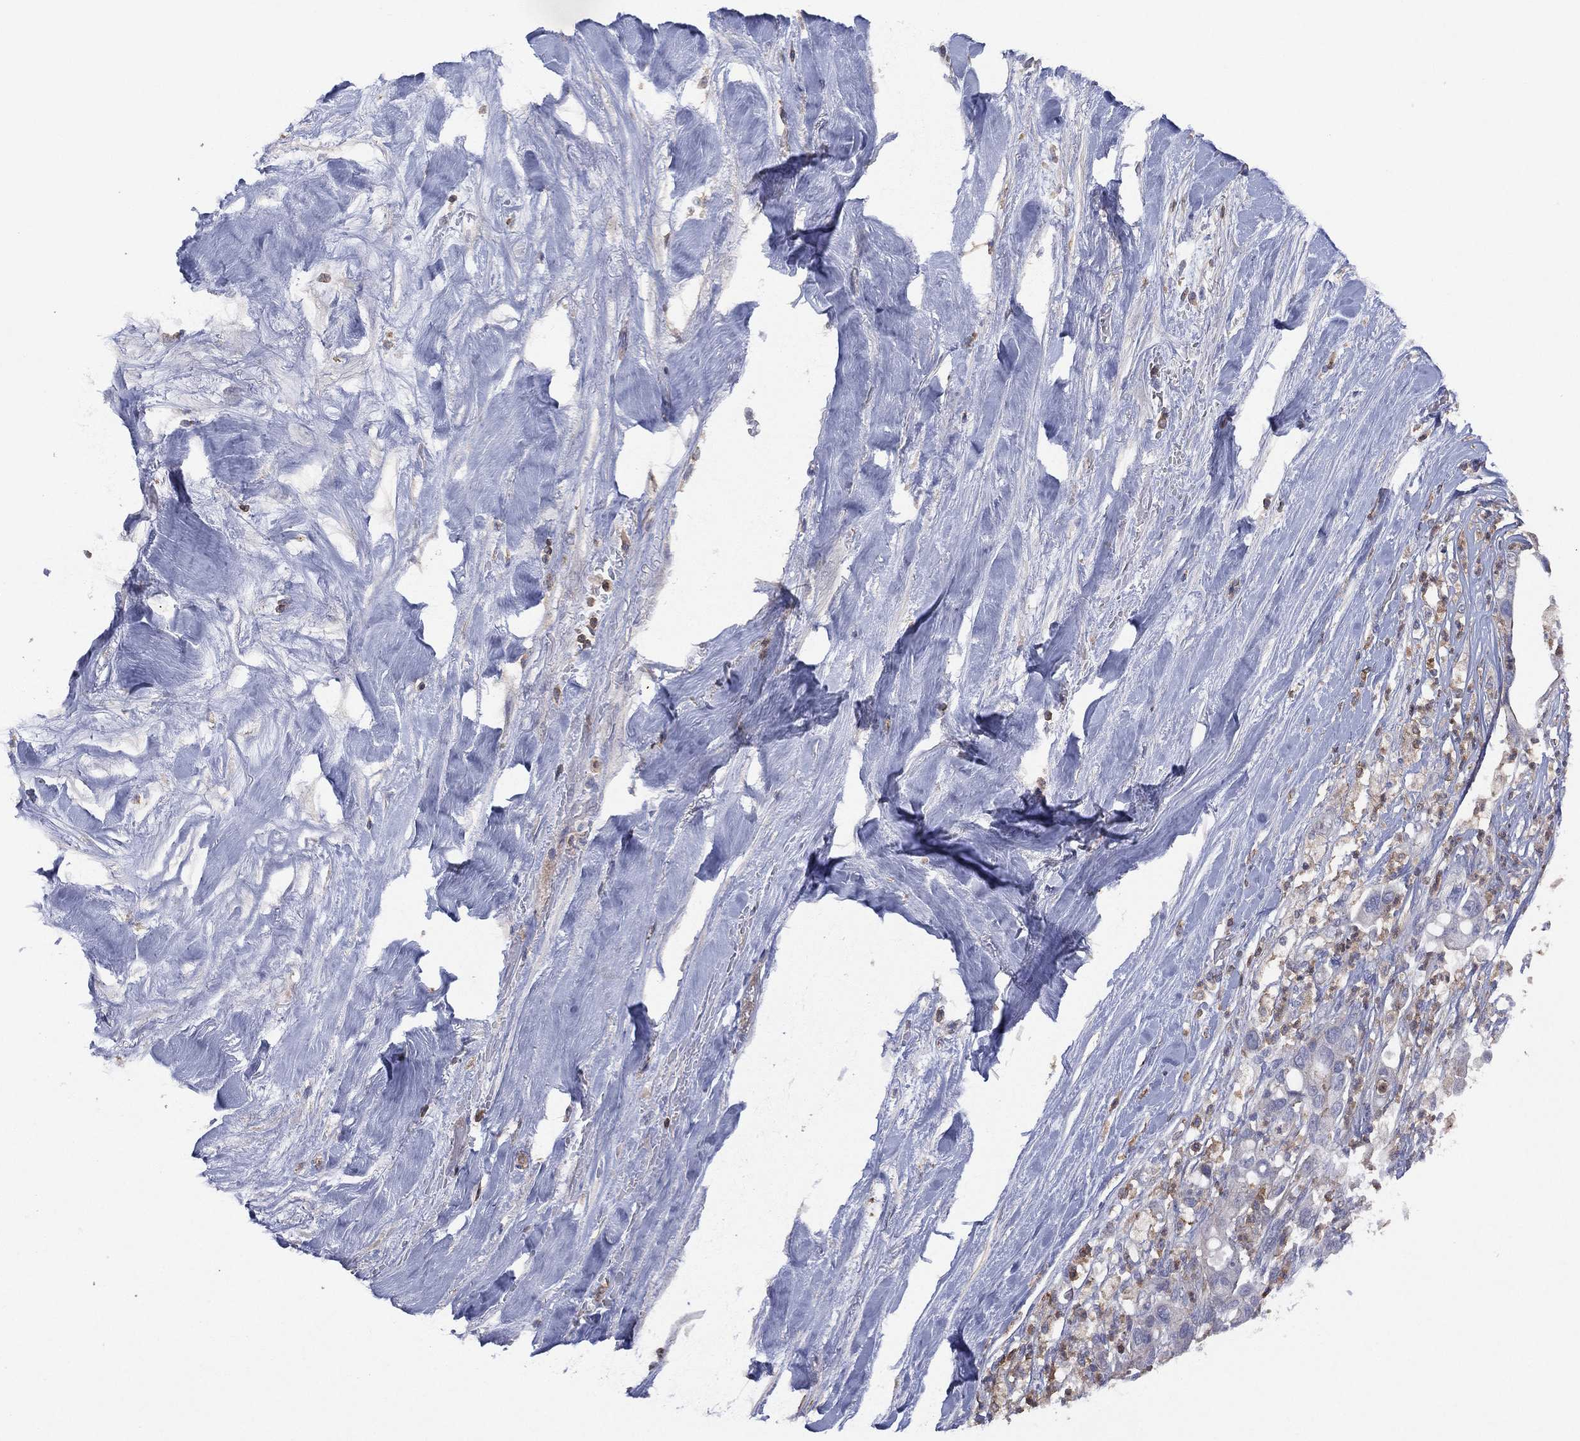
{"staining": {"intensity": "negative", "quantity": "none", "location": "none"}, "tissue": "liver cancer", "cell_type": "Tumor cells", "image_type": "cancer", "snomed": [{"axis": "morphology", "description": "Cholangiocarcinoma"}, {"axis": "topography", "description": "Liver"}], "caption": "Cholangiocarcinoma (liver) was stained to show a protein in brown. There is no significant expression in tumor cells. (Immunohistochemistry, brightfield microscopy, high magnification).", "gene": "DOCK8", "patient": {"sex": "female", "age": 54}}